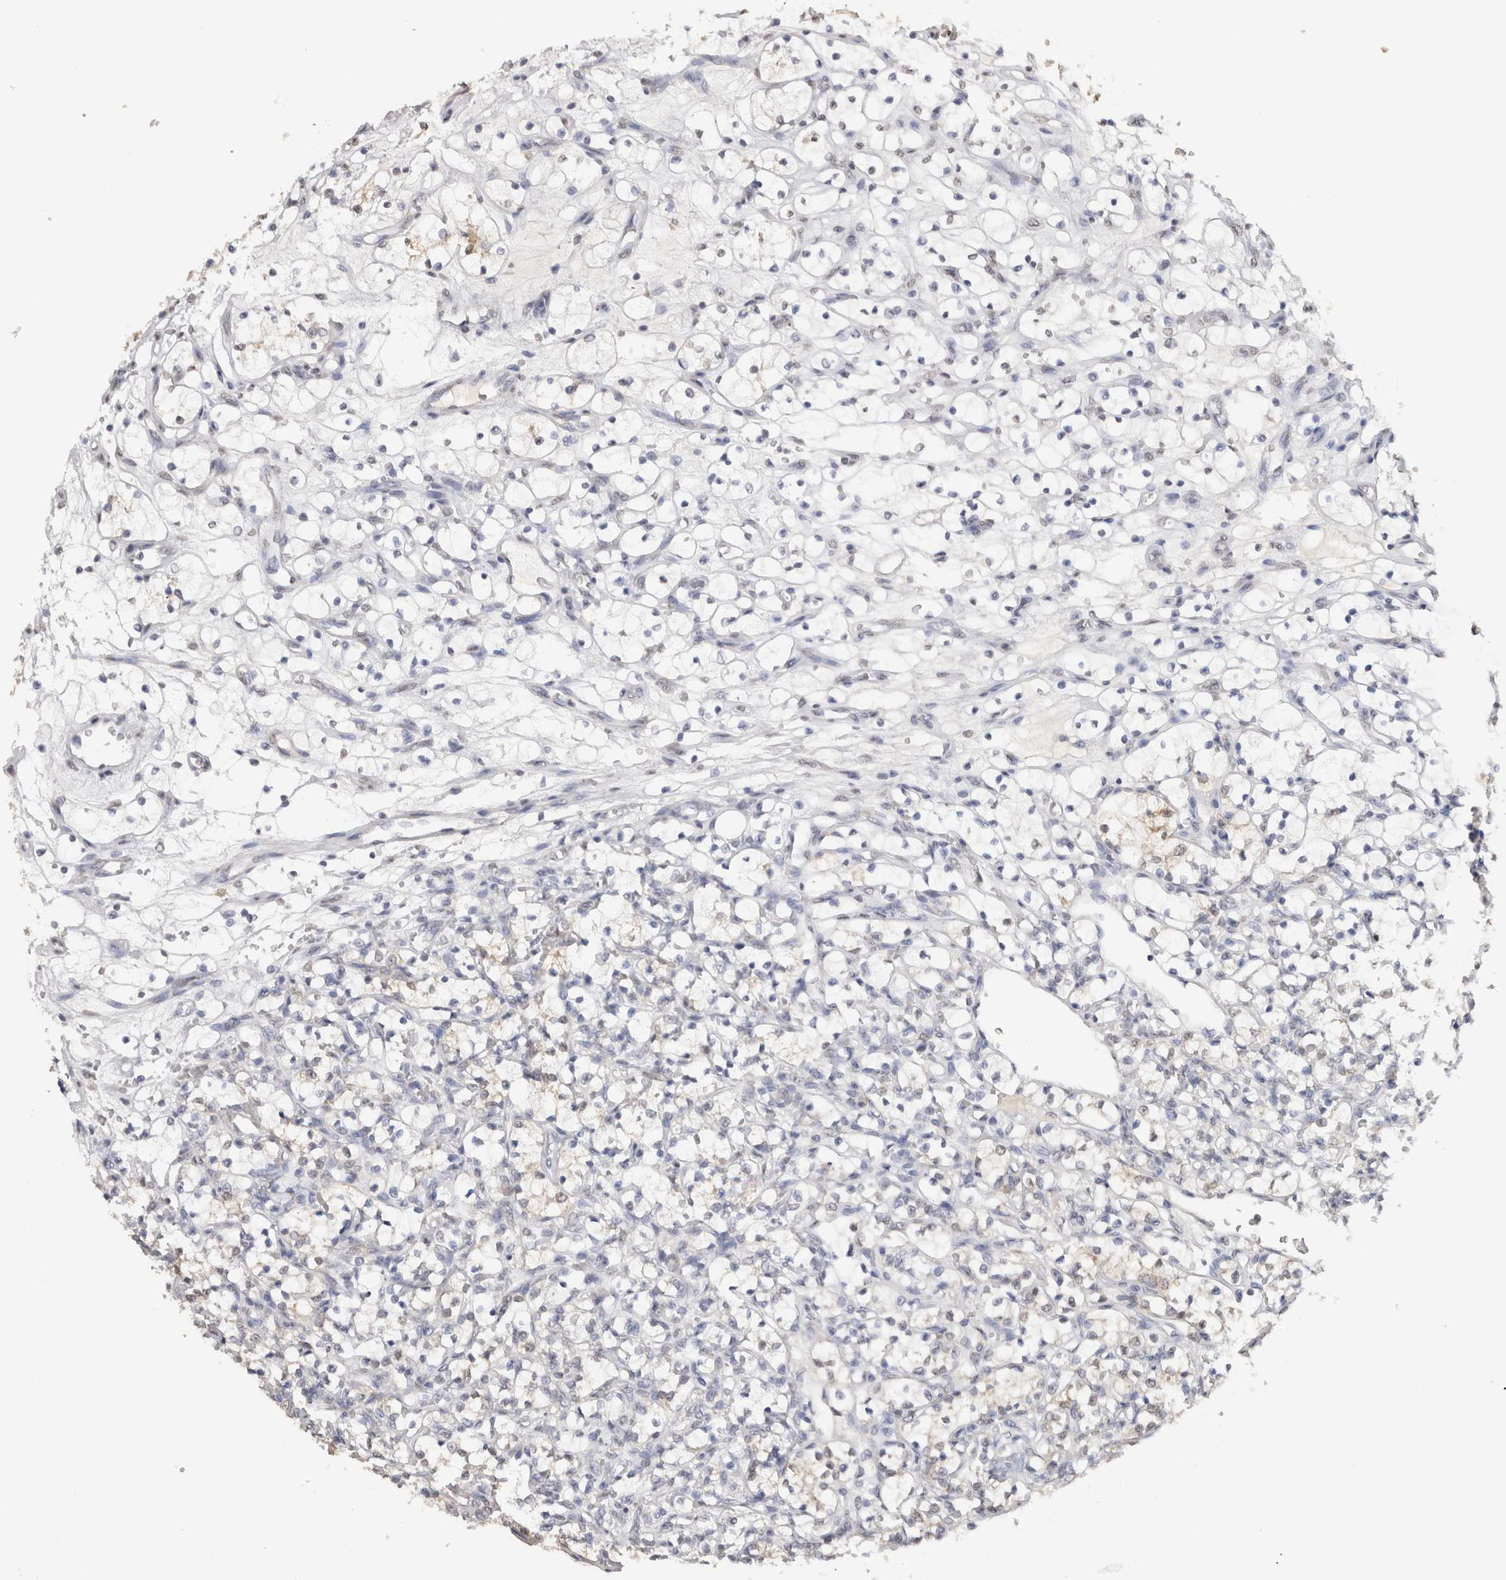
{"staining": {"intensity": "negative", "quantity": "none", "location": "none"}, "tissue": "renal cancer", "cell_type": "Tumor cells", "image_type": "cancer", "snomed": [{"axis": "morphology", "description": "Adenocarcinoma, NOS"}, {"axis": "topography", "description": "Kidney"}], "caption": "Histopathology image shows no significant protein expression in tumor cells of adenocarcinoma (renal).", "gene": "LGALS2", "patient": {"sex": "female", "age": 69}}